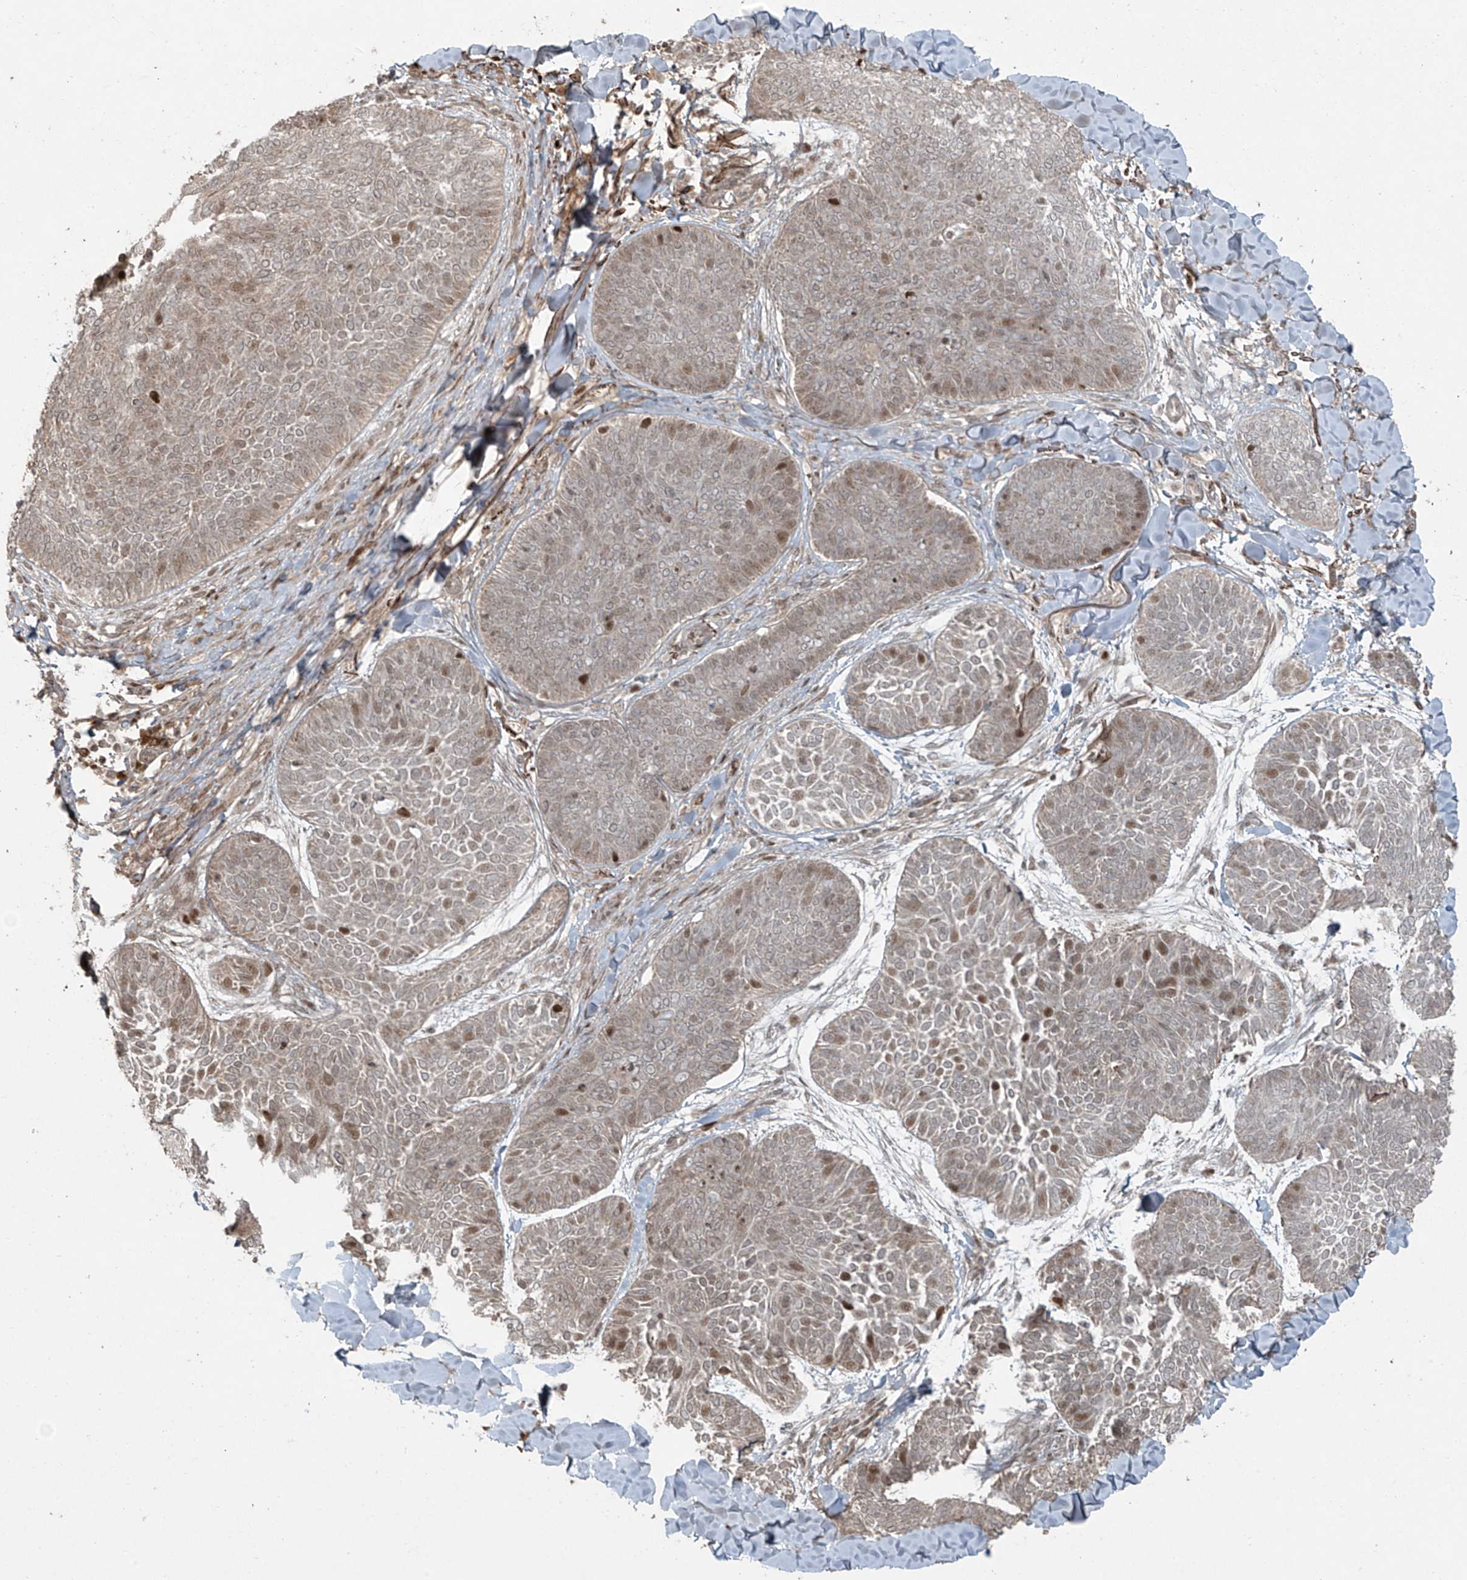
{"staining": {"intensity": "moderate", "quantity": "25%-75%", "location": "nuclear"}, "tissue": "skin cancer", "cell_type": "Tumor cells", "image_type": "cancer", "snomed": [{"axis": "morphology", "description": "Basal cell carcinoma"}, {"axis": "topography", "description": "Skin"}], "caption": "Immunohistochemistry photomicrograph of skin basal cell carcinoma stained for a protein (brown), which demonstrates medium levels of moderate nuclear expression in about 25%-75% of tumor cells.", "gene": "TTC22", "patient": {"sex": "male", "age": 85}}